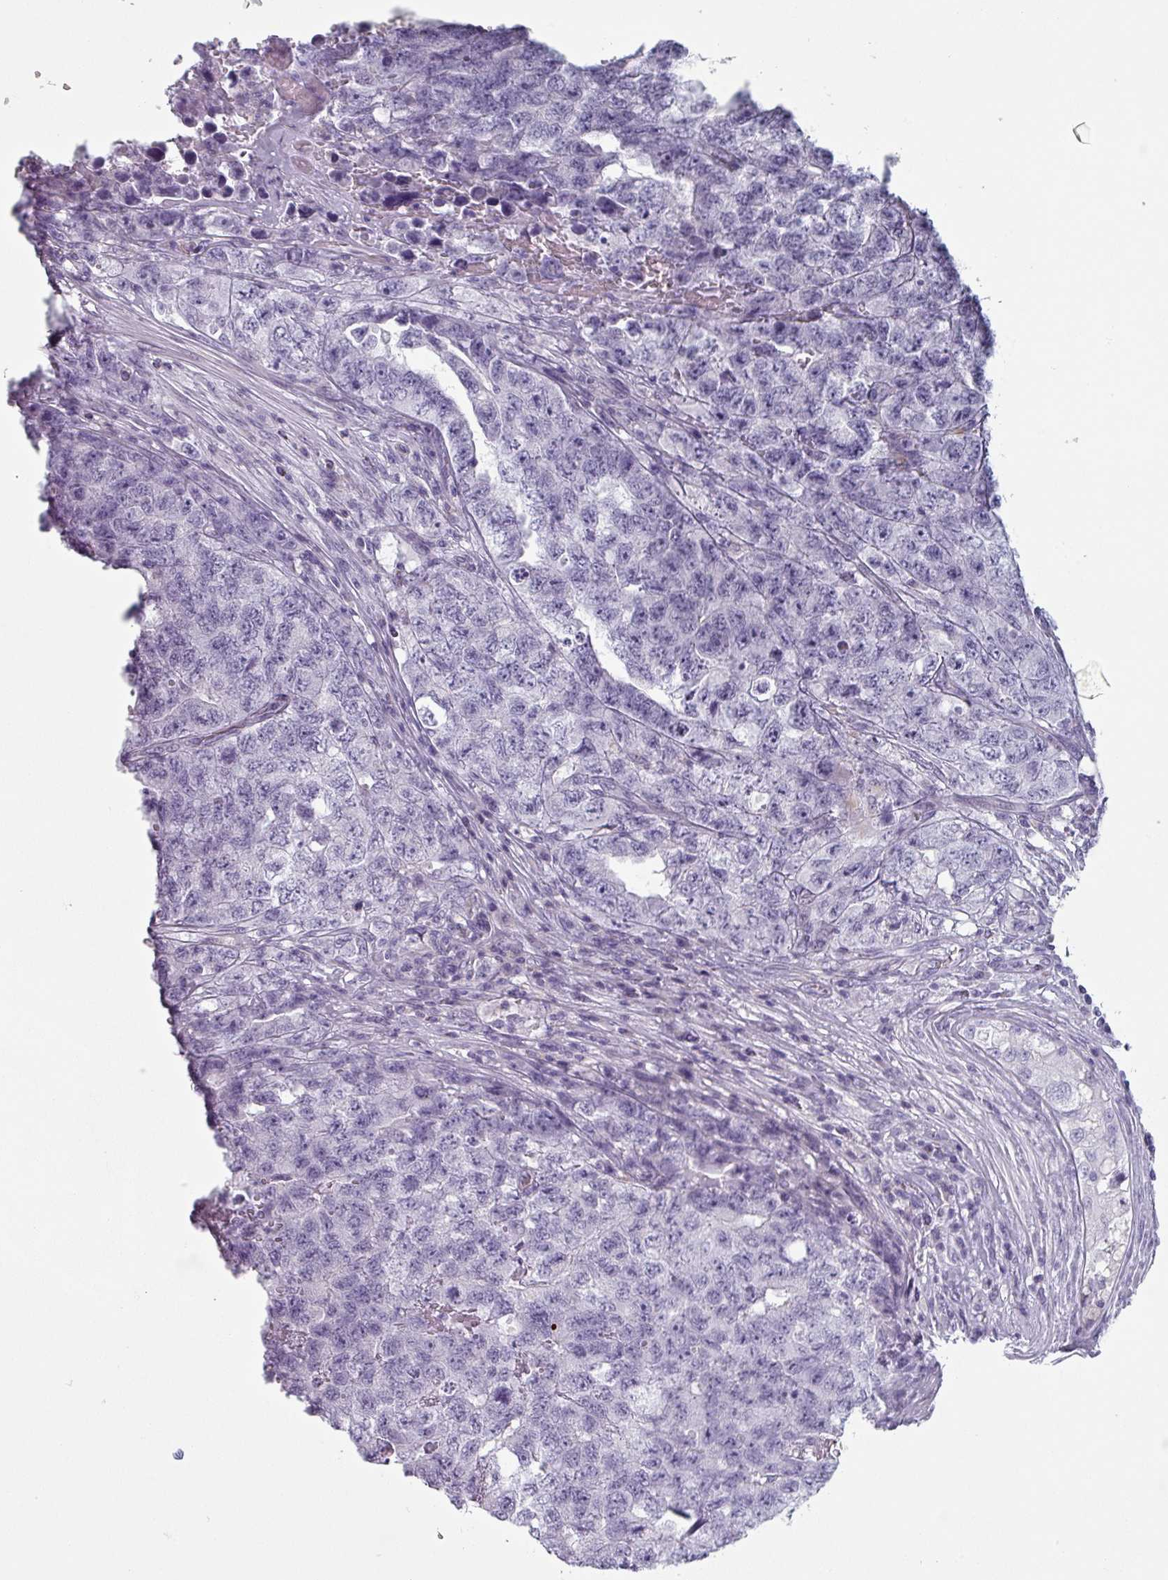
{"staining": {"intensity": "negative", "quantity": "none", "location": "none"}, "tissue": "testis cancer", "cell_type": "Tumor cells", "image_type": "cancer", "snomed": [{"axis": "morphology", "description": "Carcinoma, Embryonal, NOS"}, {"axis": "topography", "description": "Testis"}], "caption": "A high-resolution photomicrograph shows IHC staining of testis cancer, which reveals no significant positivity in tumor cells.", "gene": "SLC35G2", "patient": {"sex": "male", "age": 31}}